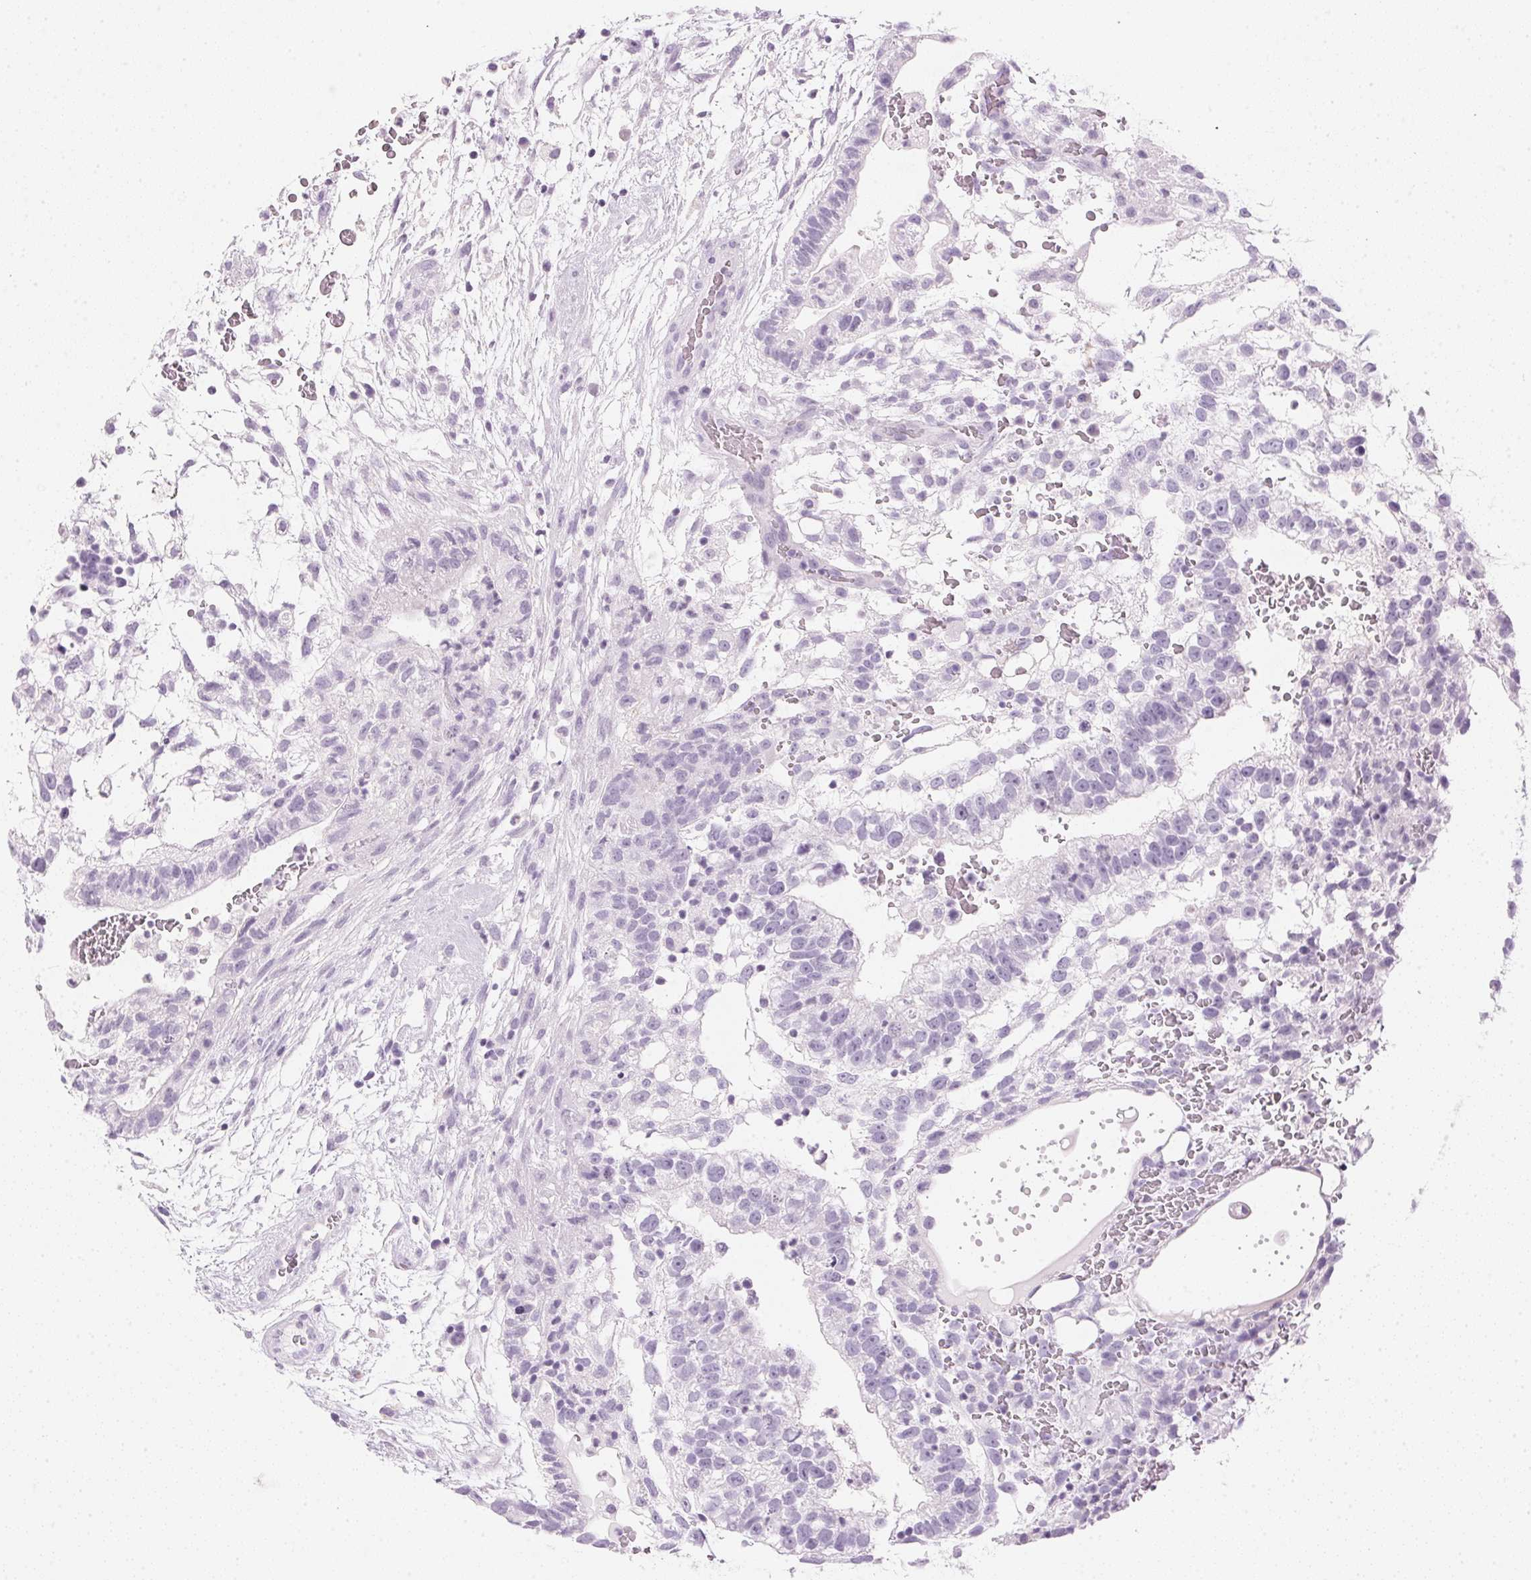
{"staining": {"intensity": "negative", "quantity": "none", "location": "none"}, "tissue": "testis cancer", "cell_type": "Tumor cells", "image_type": "cancer", "snomed": [{"axis": "morphology", "description": "Normal tissue, NOS"}, {"axis": "morphology", "description": "Carcinoma, Embryonal, NOS"}, {"axis": "topography", "description": "Testis"}], "caption": "Protein analysis of embryonal carcinoma (testis) displays no significant expression in tumor cells.", "gene": "IGFBP1", "patient": {"sex": "male", "age": 32}}